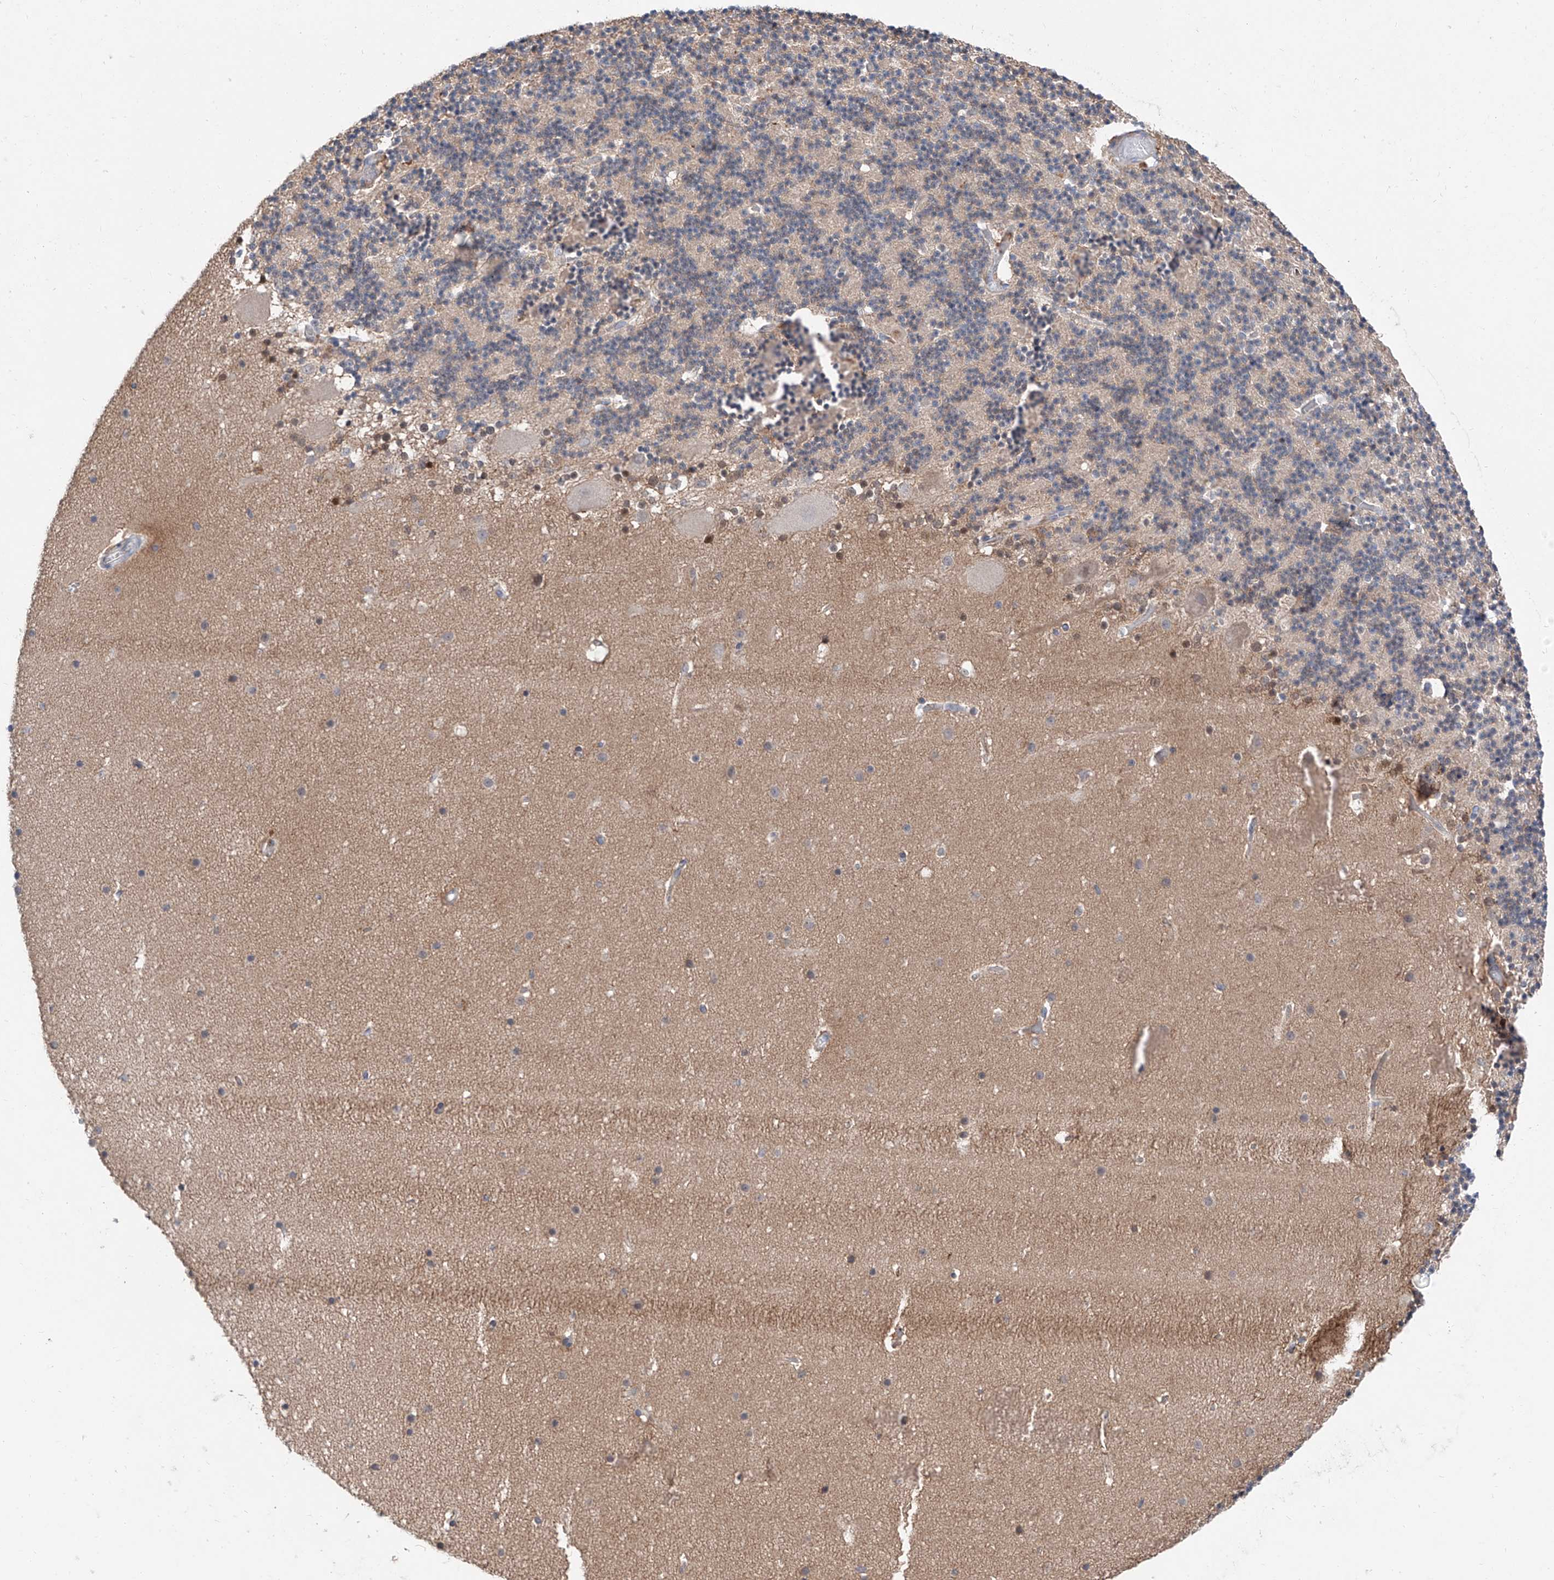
{"staining": {"intensity": "weak", "quantity": "<25%", "location": "cytoplasmic/membranous"}, "tissue": "cerebellum", "cell_type": "Cells in granular layer", "image_type": "normal", "snomed": [{"axis": "morphology", "description": "Normal tissue, NOS"}, {"axis": "topography", "description": "Cerebellum"}], "caption": "This is a image of IHC staining of normal cerebellum, which shows no expression in cells in granular layer.", "gene": "FUCA2", "patient": {"sex": "male", "age": 57}}